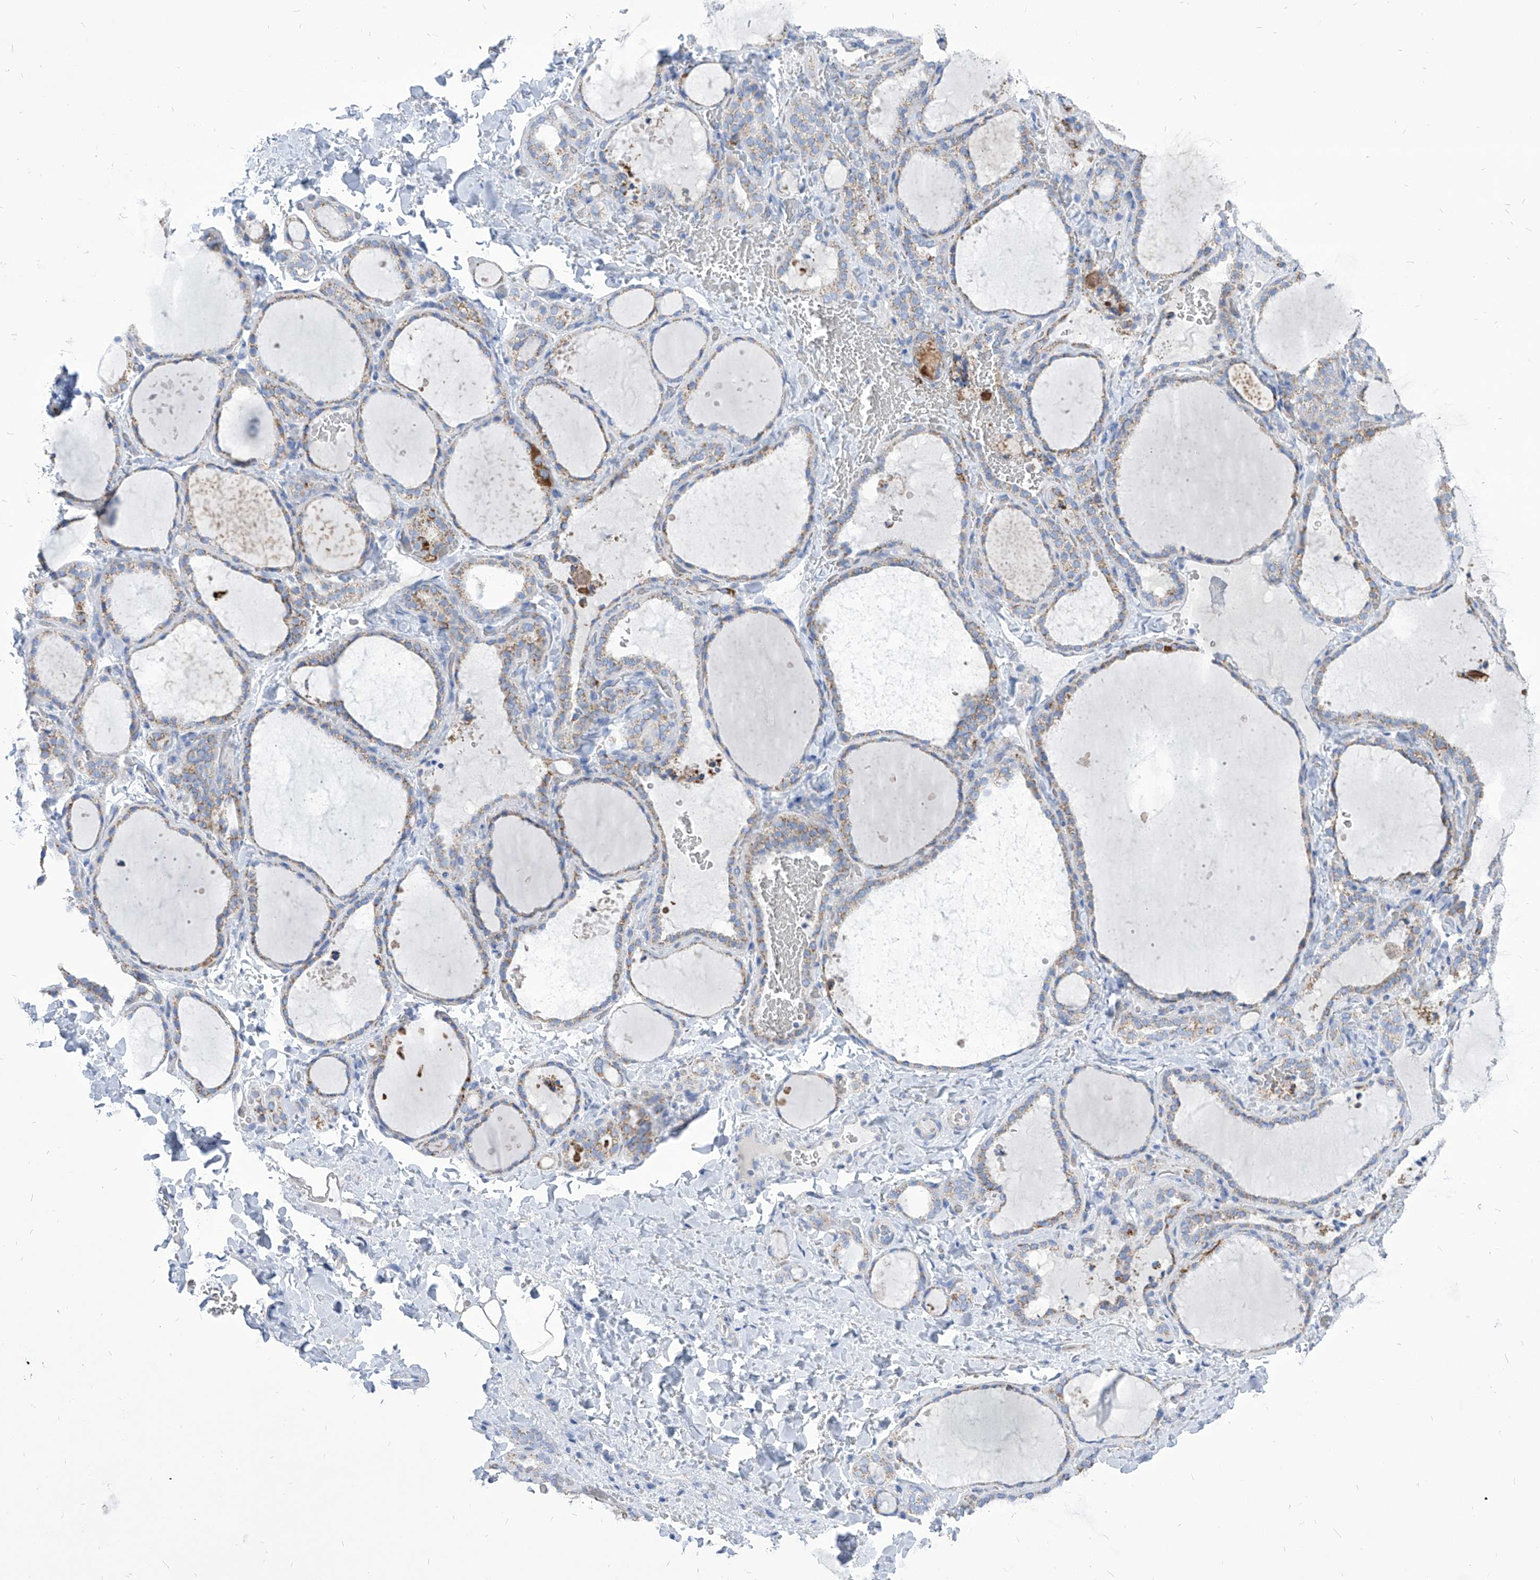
{"staining": {"intensity": "moderate", "quantity": "<25%", "location": "cytoplasmic/membranous"}, "tissue": "thyroid gland", "cell_type": "Glandular cells", "image_type": "normal", "snomed": [{"axis": "morphology", "description": "Normal tissue, NOS"}, {"axis": "topography", "description": "Thyroid gland"}], "caption": "The micrograph exhibits immunohistochemical staining of unremarkable thyroid gland. There is moderate cytoplasmic/membranous positivity is identified in approximately <25% of glandular cells. (DAB IHC with brightfield microscopy, high magnification).", "gene": "COQ3", "patient": {"sex": "female", "age": 22}}